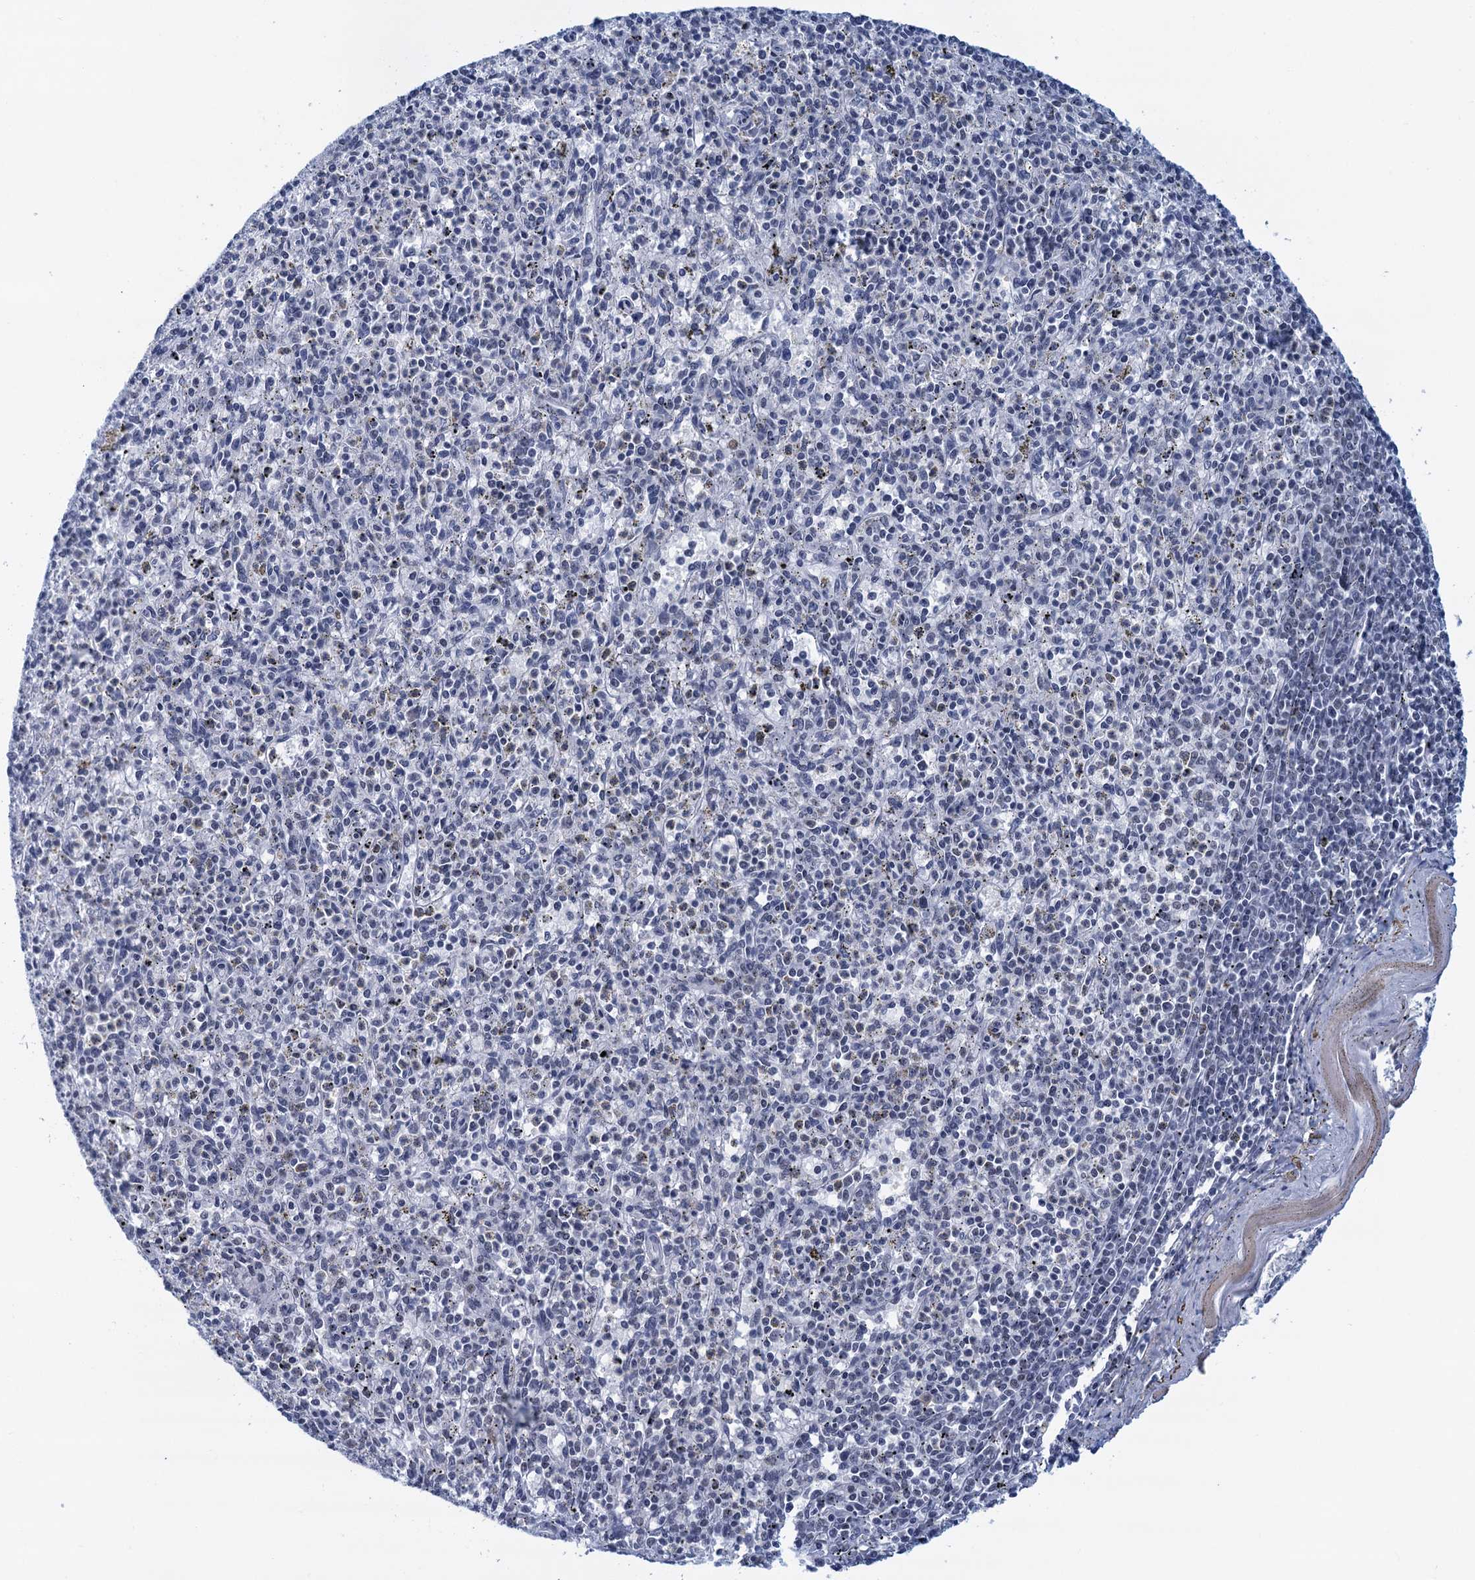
{"staining": {"intensity": "negative", "quantity": "none", "location": "none"}, "tissue": "spleen", "cell_type": "Cells in red pulp", "image_type": "normal", "snomed": [{"axis": "morphology", "description": "Normal tissue, NOS"}, {"axis": "topography", "description": "Spleen"}], "caption": "Image shows no protein staining in cells in red pulp of unremarkable spleen. (DAB immunohistochemistry, high magnification).", "gene": "EPS8L1", "patient": {"sex": "male", "age": 72}}